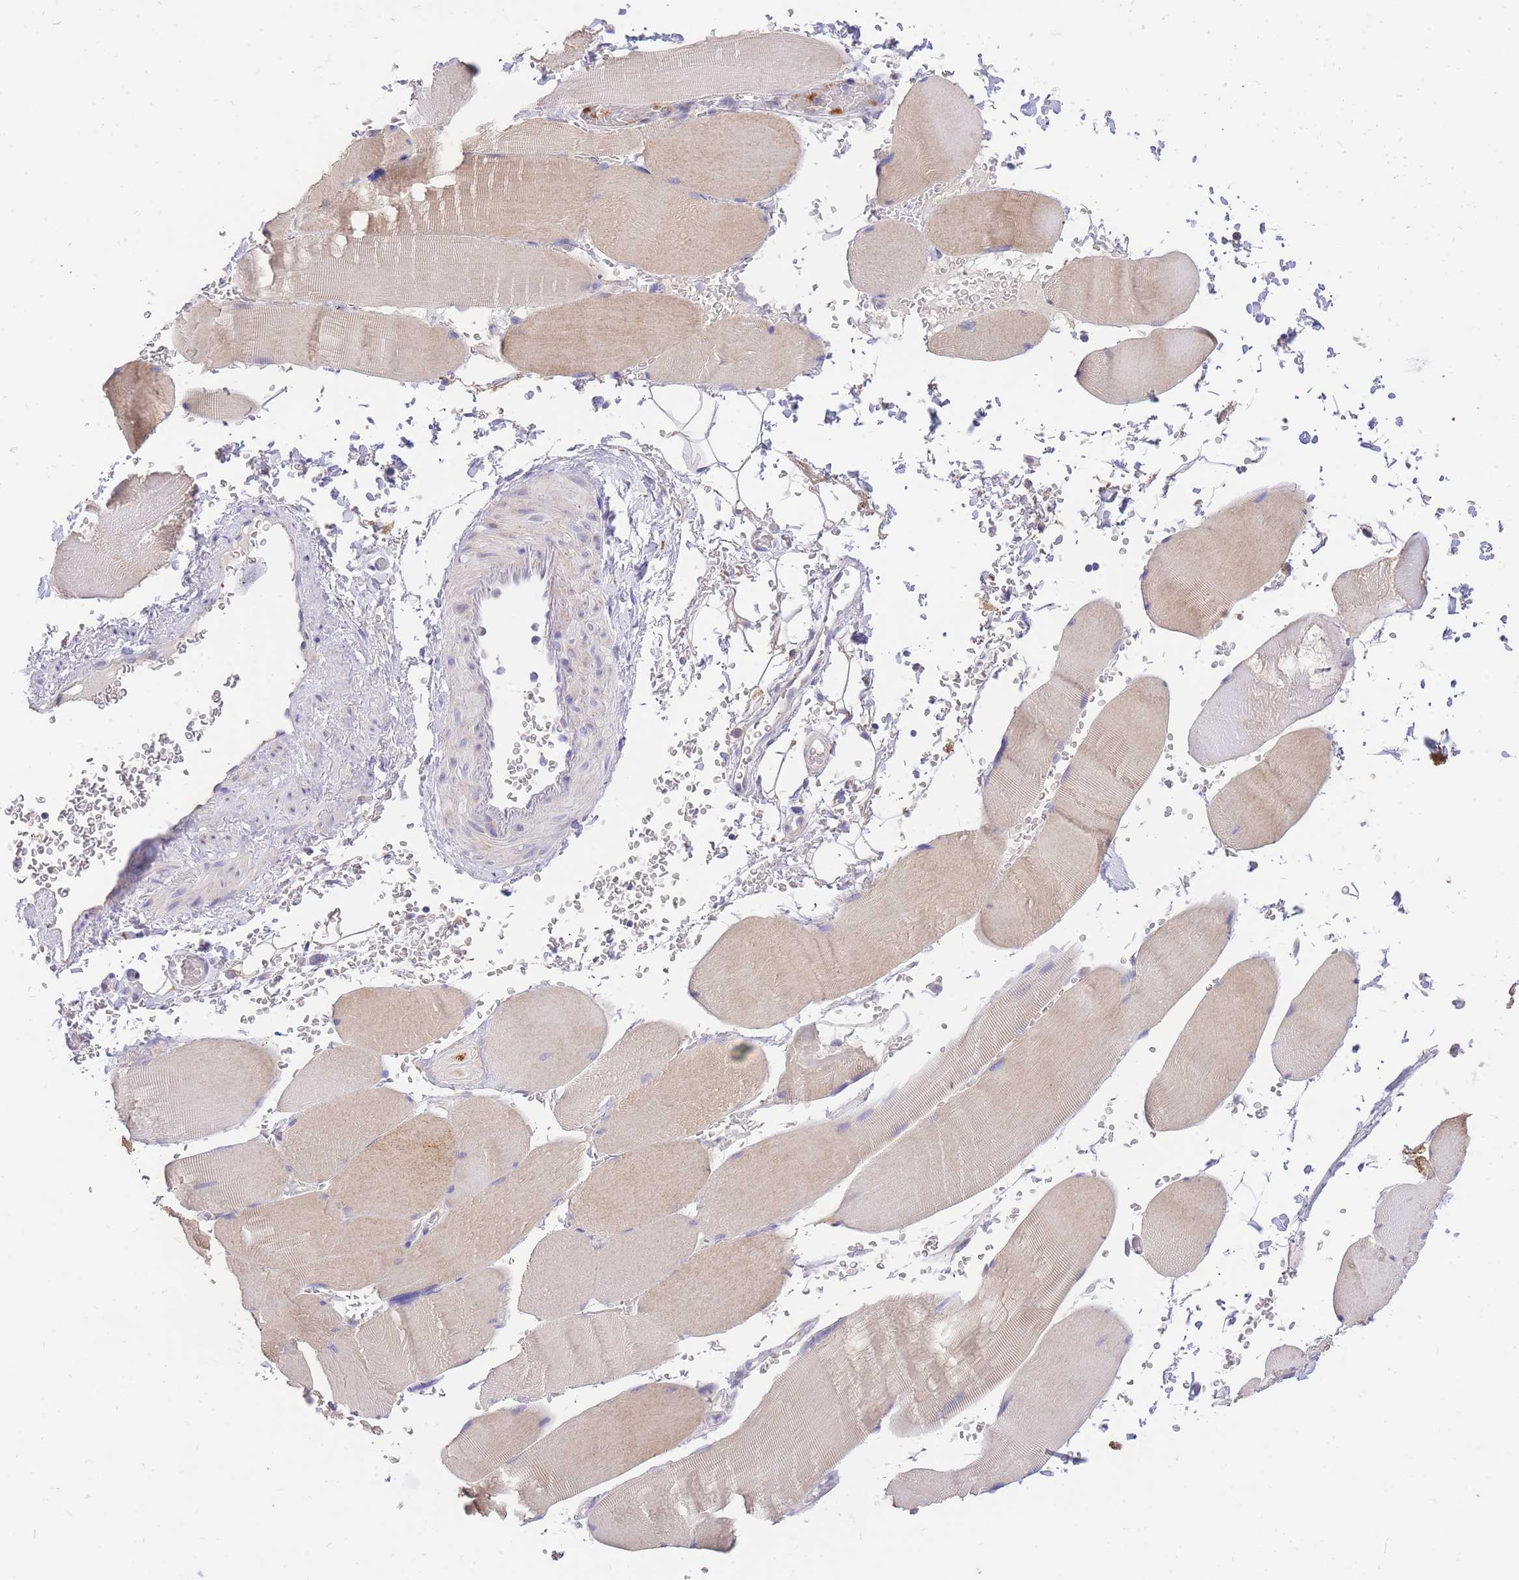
{"staining": {"intensity": "moderate", "quantity": "<25%", "location": "cytoplasmic/membranous"}, "tissue": "skeletal muscle", "cell_type": "Myocytes", "image_type": "normal", "snomed": [{"axis": "morphology", "description": "Normal tissue, NOS"}, {"axis": "topography", "description": "Skeletal muscle"}, {"axis": "topography", "description": "Head-Neck"}], "caption": "An IHC micrograph of normal tissue is shown. Protein staining in brown labels moderate cytoplasmic/membranous positivity in skeletal muscle within myocytes.", "gene": "C2orf88", "patient": {"sex": "male", "age": 66}}